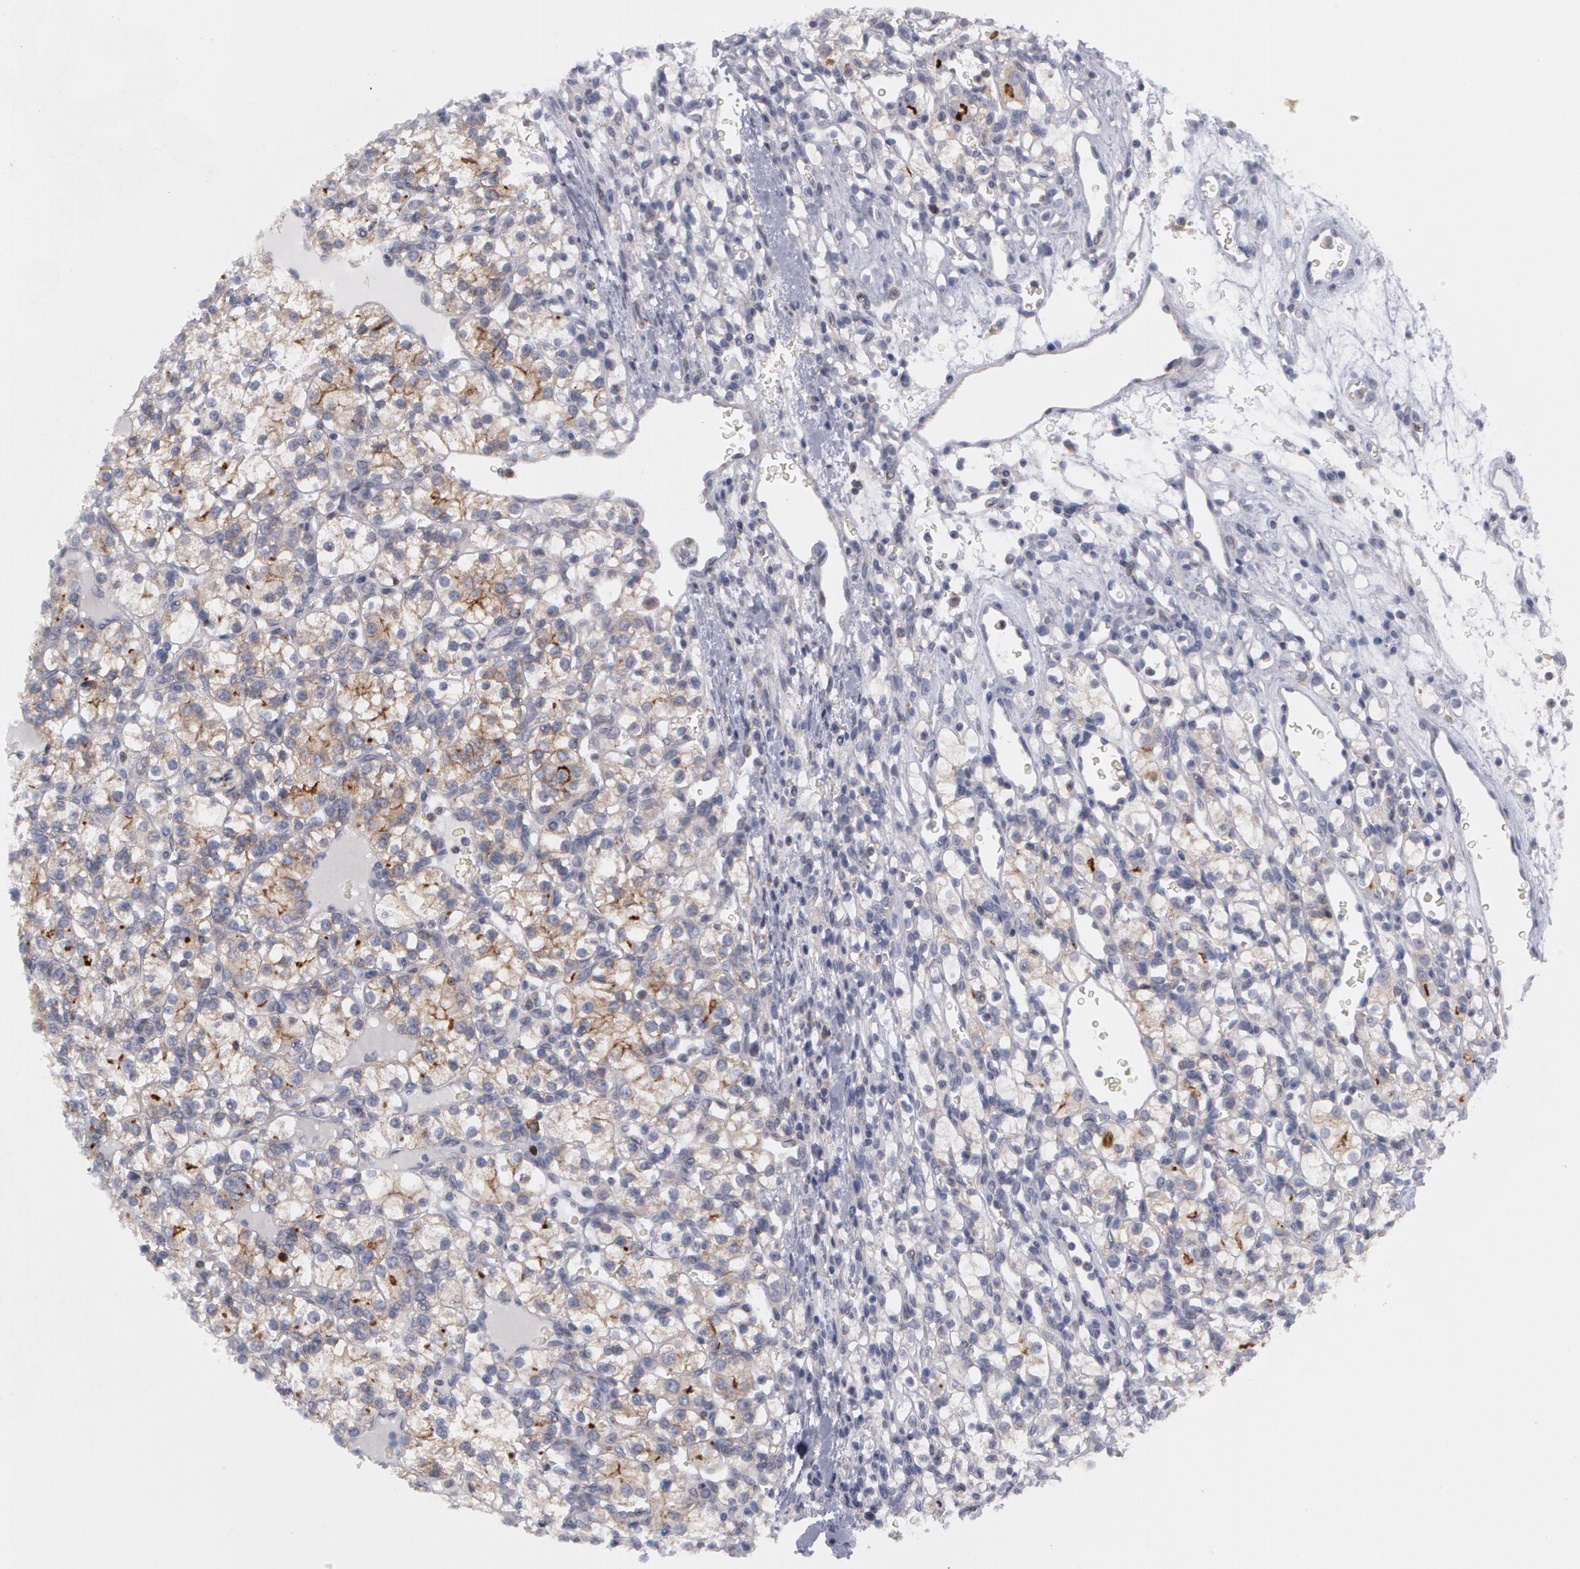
{"staining": {"intensity": "moderate", "quantity": "25%-75%", "location": "cytoplasmic/membranous"}, "tissue": "renal cancer", "cell_type": "Tumor cells", "image_type": "cancer", "snomed": [{"axis": "morphology", "description": "Adenocarcinoma, NOS"}, {"axis": "topography", "description": "Kidney"}], "caption": "This is an image of immunohistochemistry (IHC) staining of renal adenocarcinoma, which shows moderate staining in the cytoplasmic/membranous of tumor cells.", "gene": "ERBB2", "patient": {"sex": "female", "age": 62}}